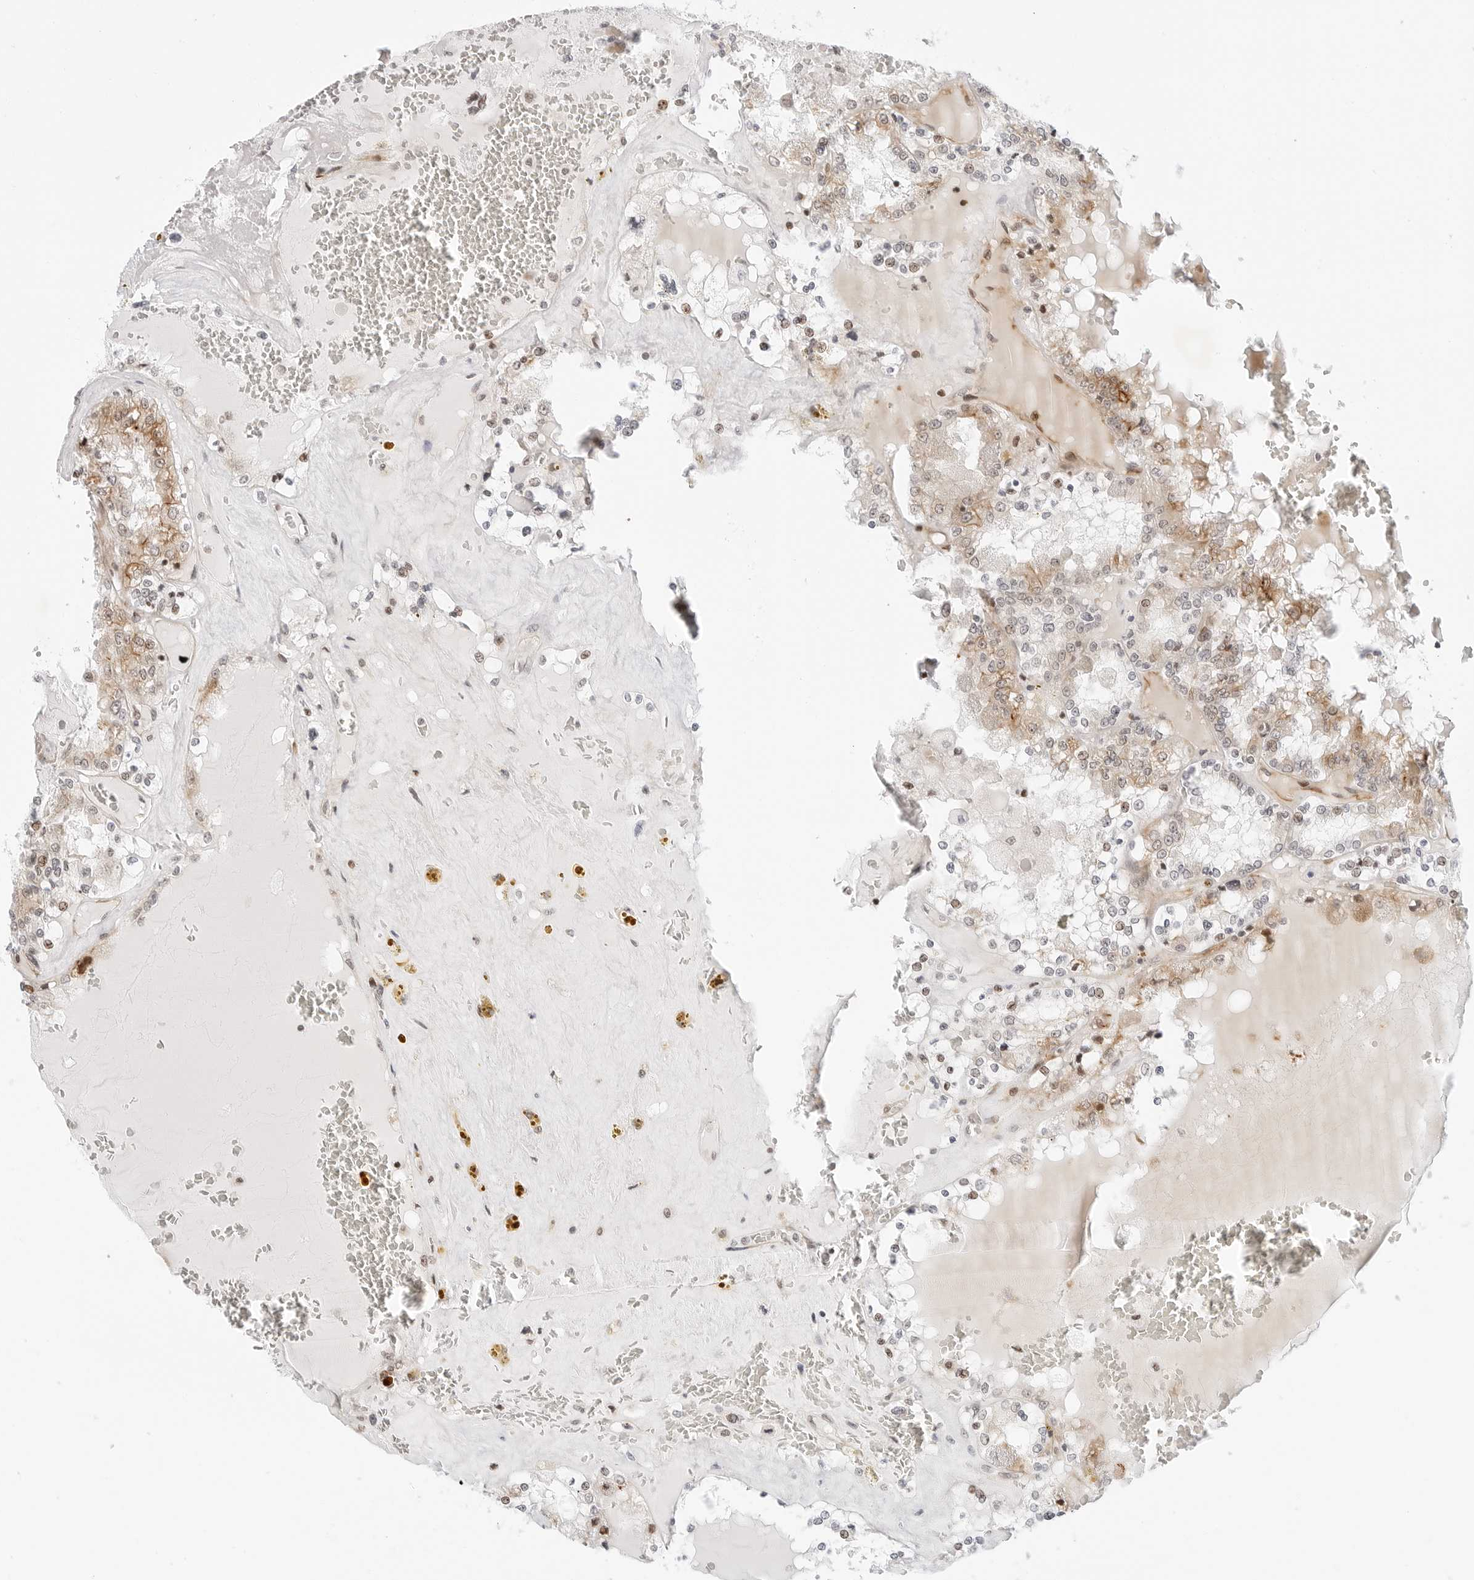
{"staining": {"intensity": "weak", "quantity": "25%-75%", "location": "cytoplasmic/membranous"}, "tissue": "renal cancer", "cell_type": "Tumor cells", "image_type": "cancer", "snomed": [{"axis": "morphology", "description": "Adenocarcinoma, NOS"}, {"axis": "topography", "description": "Kidney"}], "caption": "This photomicrograph demonstrates renal cancer stained with immunohistochemistry (IHC) to label a protein in brown. The cytoplasmic/membranous of tumor cells show weak positivity for the protein. Nuclei are counter-stained blue.", "gene": "ZNF613", "patient": {"sex": "female", "age": 56}}